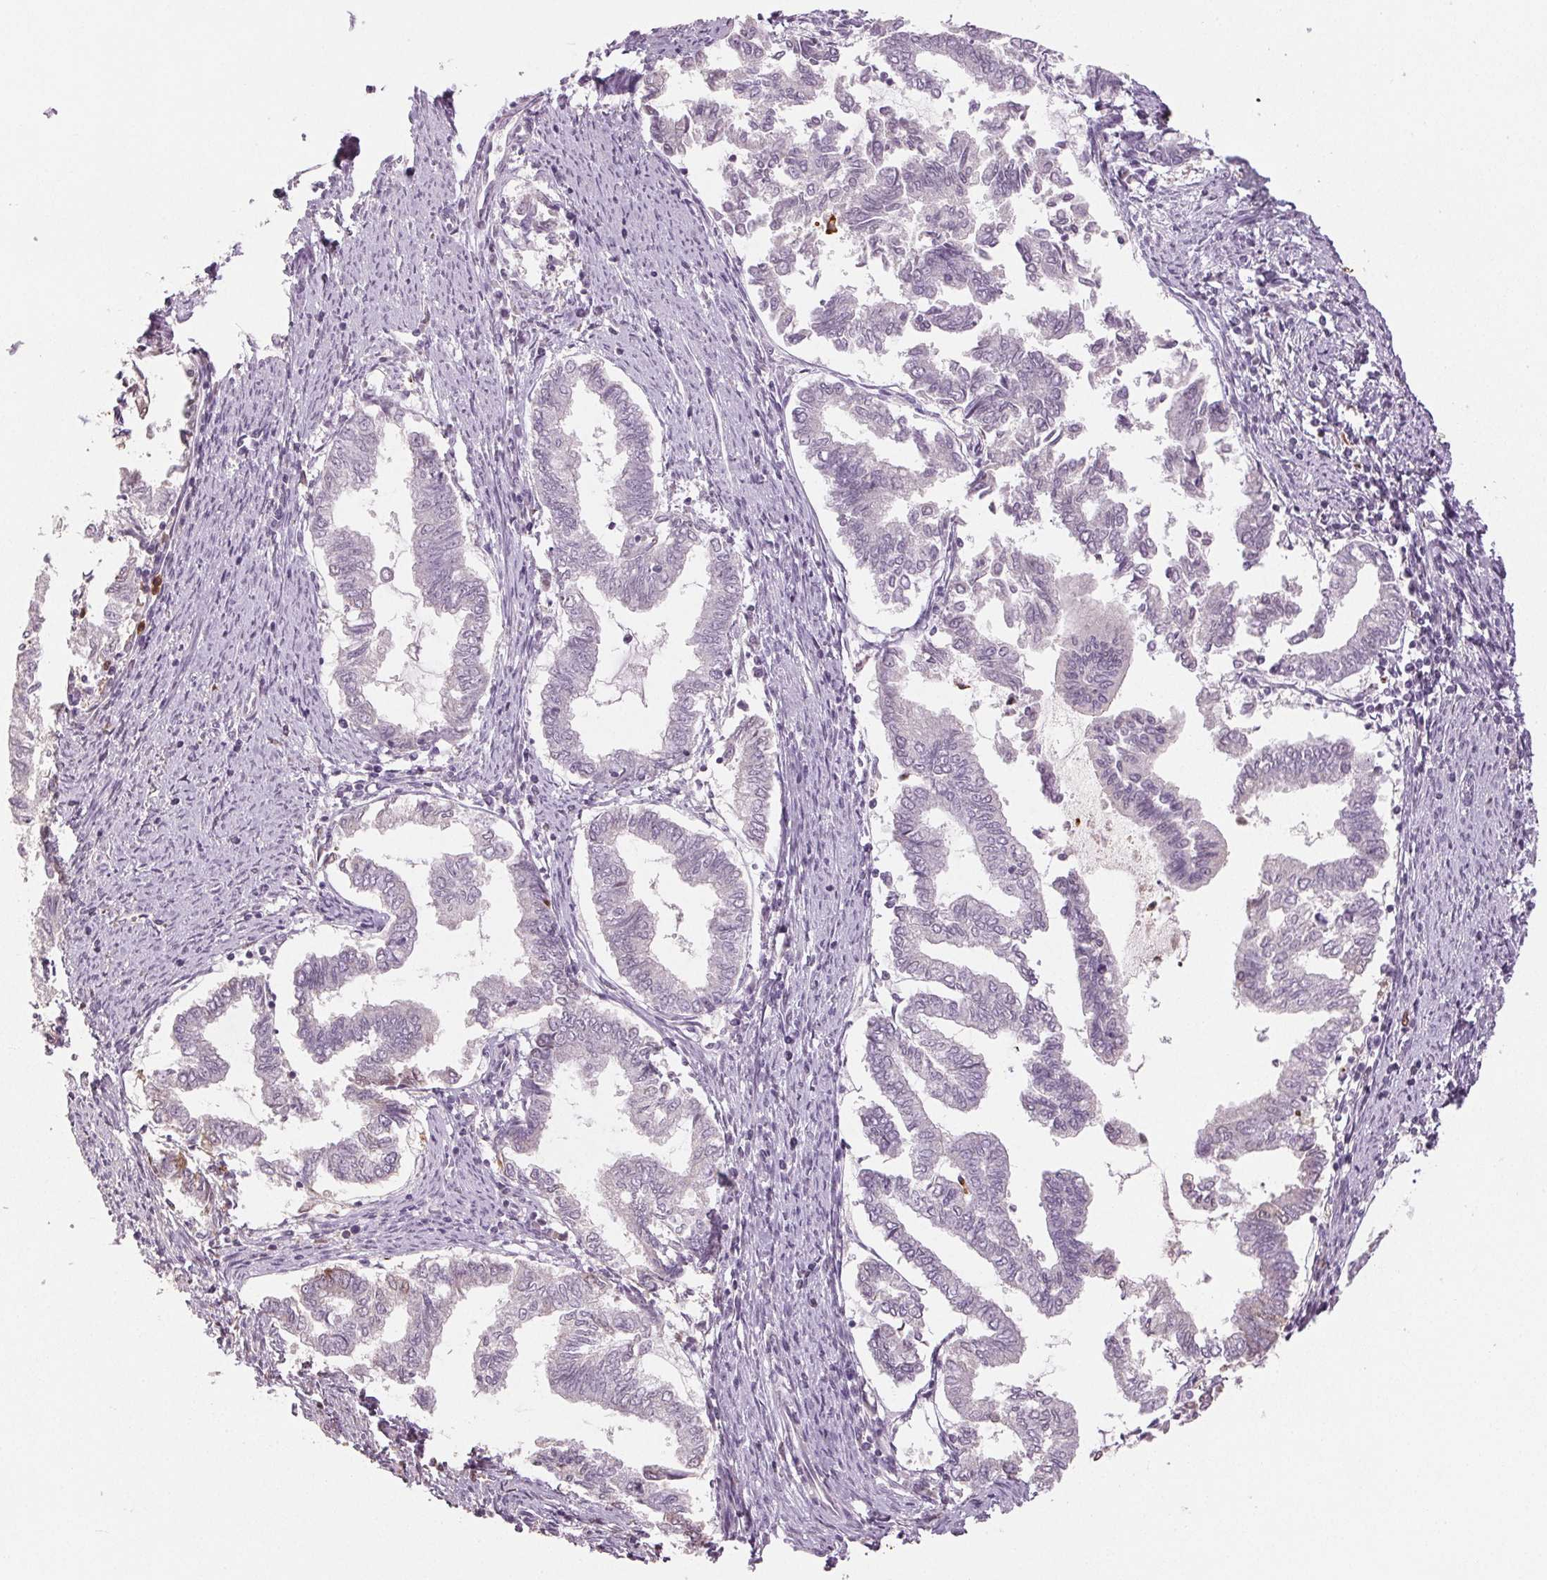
{"staining": {"intensity": "negative", "quantity": "none", "location": "none"}, "tissue": "endometrial cancer", "cell_type": "Tumor cells", "image_type": "cancer", "snomed": [{"axis": "morphology", "description": "Adenocarcinoma, NOS"}, {"axis": "topography", "description": "Endometrium"}], "caption": "Tumor cells show no significant protein staining in endometrial cancer.", "gene": "LTF", "patient": {"sex": "female", "age": 79}}